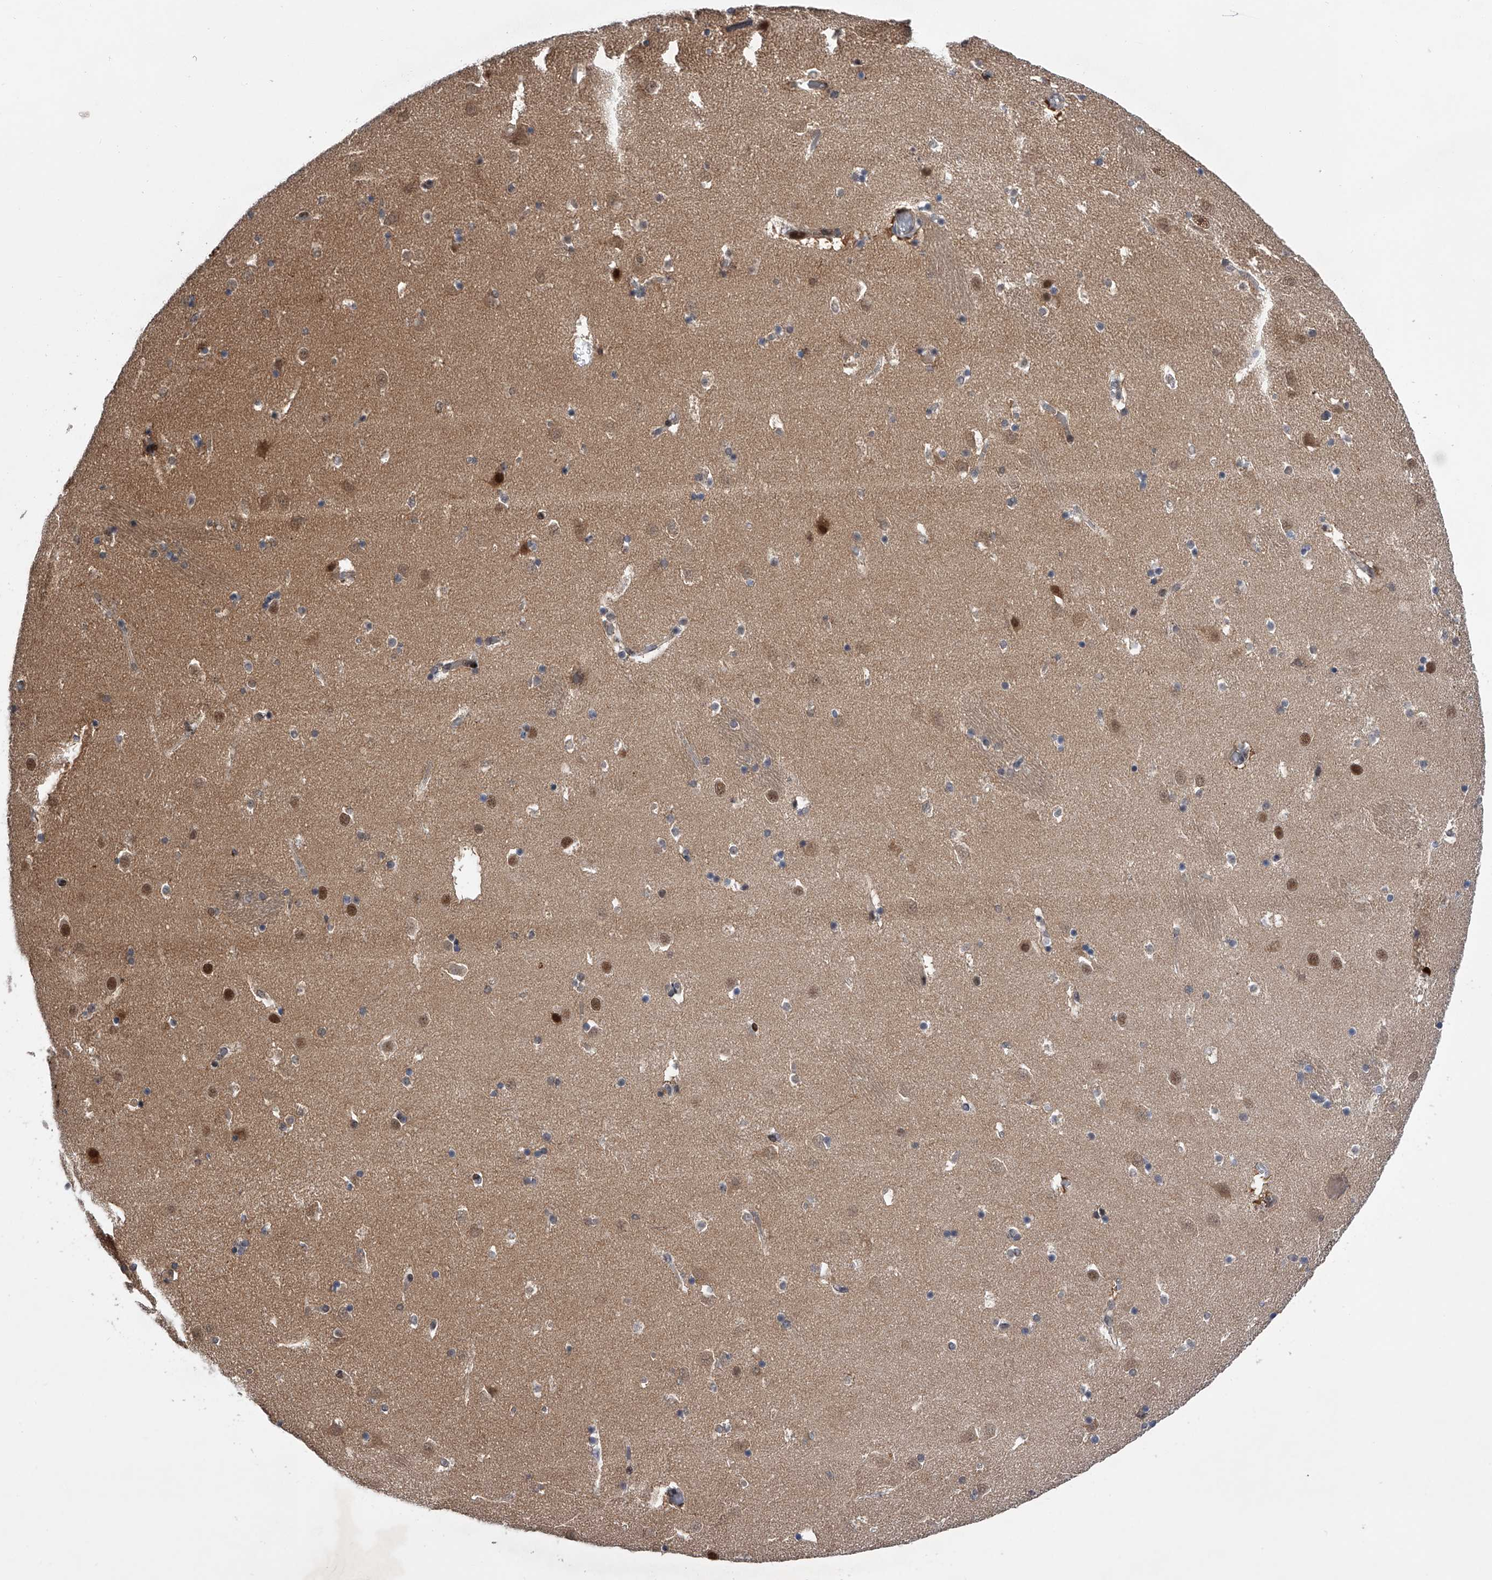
{"staining": {"intensity": "moderate", "quantity": "<25%", "location": "cytoplasmic/membranous,nuclear"}, "tissue": "caudate", "cell_type": "Glial cells", "image_type": "normal", "snomed": [{"axis": "morphology", "description": "Normal tissue, NOS"}, {"axis": "topography", "description": "Lateral ventricle wall"}], "caption": "Immunohistochemistry histopathology image of normal caudate stained for a protein (brown), which displays low levels of moderate cytoplasmic/membranous,nuclear expression in about <25% of glial cells.", "gene": "RWDD2A", "patient": {"sex": "male", "age": 45}}